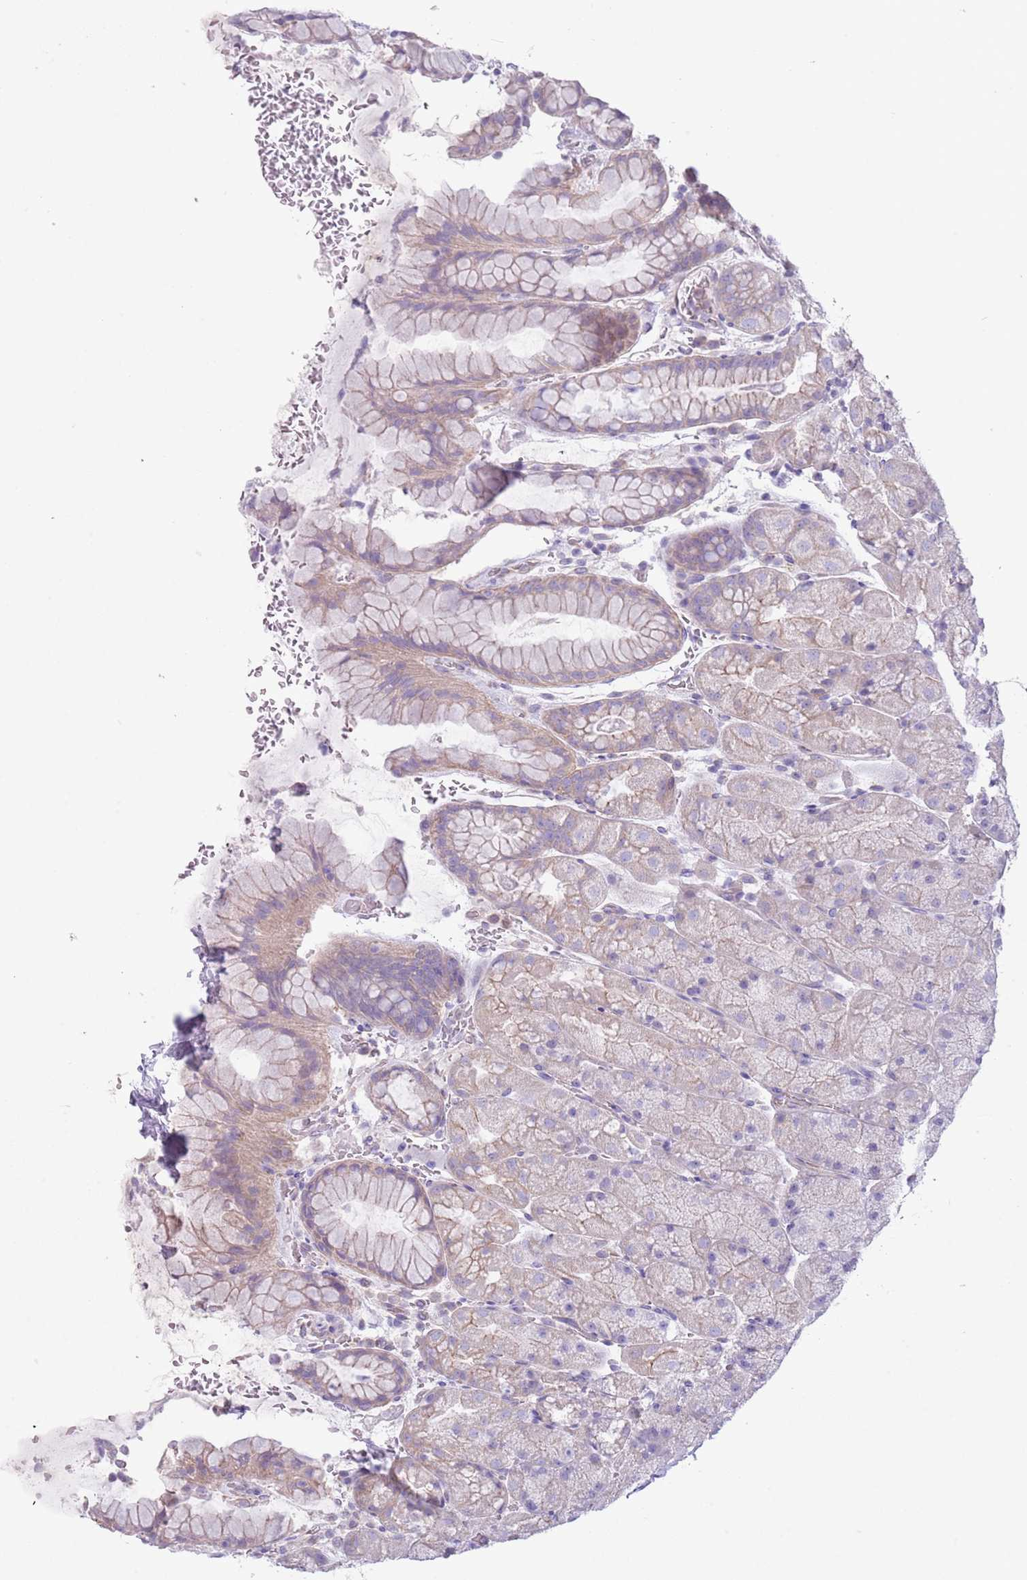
{"staining": {"intensity": "weak", "quantity": "<25%", "location": "cytoplasmic/membranous"}, "tissue": "stomach", "cell_type": "Glandular cells", "image_type": "normal", "snomed": [{"axis": "morphology", "description": "Normal tissue, NOS"}, {"axis": "topography", "description": "Stomach, upper"}, {"axis": "topography", "description": "Stomach, lower"}], "caption": "Glandular cells show no significant protein expression in unremarkable stomach. The staining is performed using DAB brown chromogen with nuclei counter-stained in using hematoxylin.", "gene": "RBP3", "patient": {"sex": "male", "age": 67}}